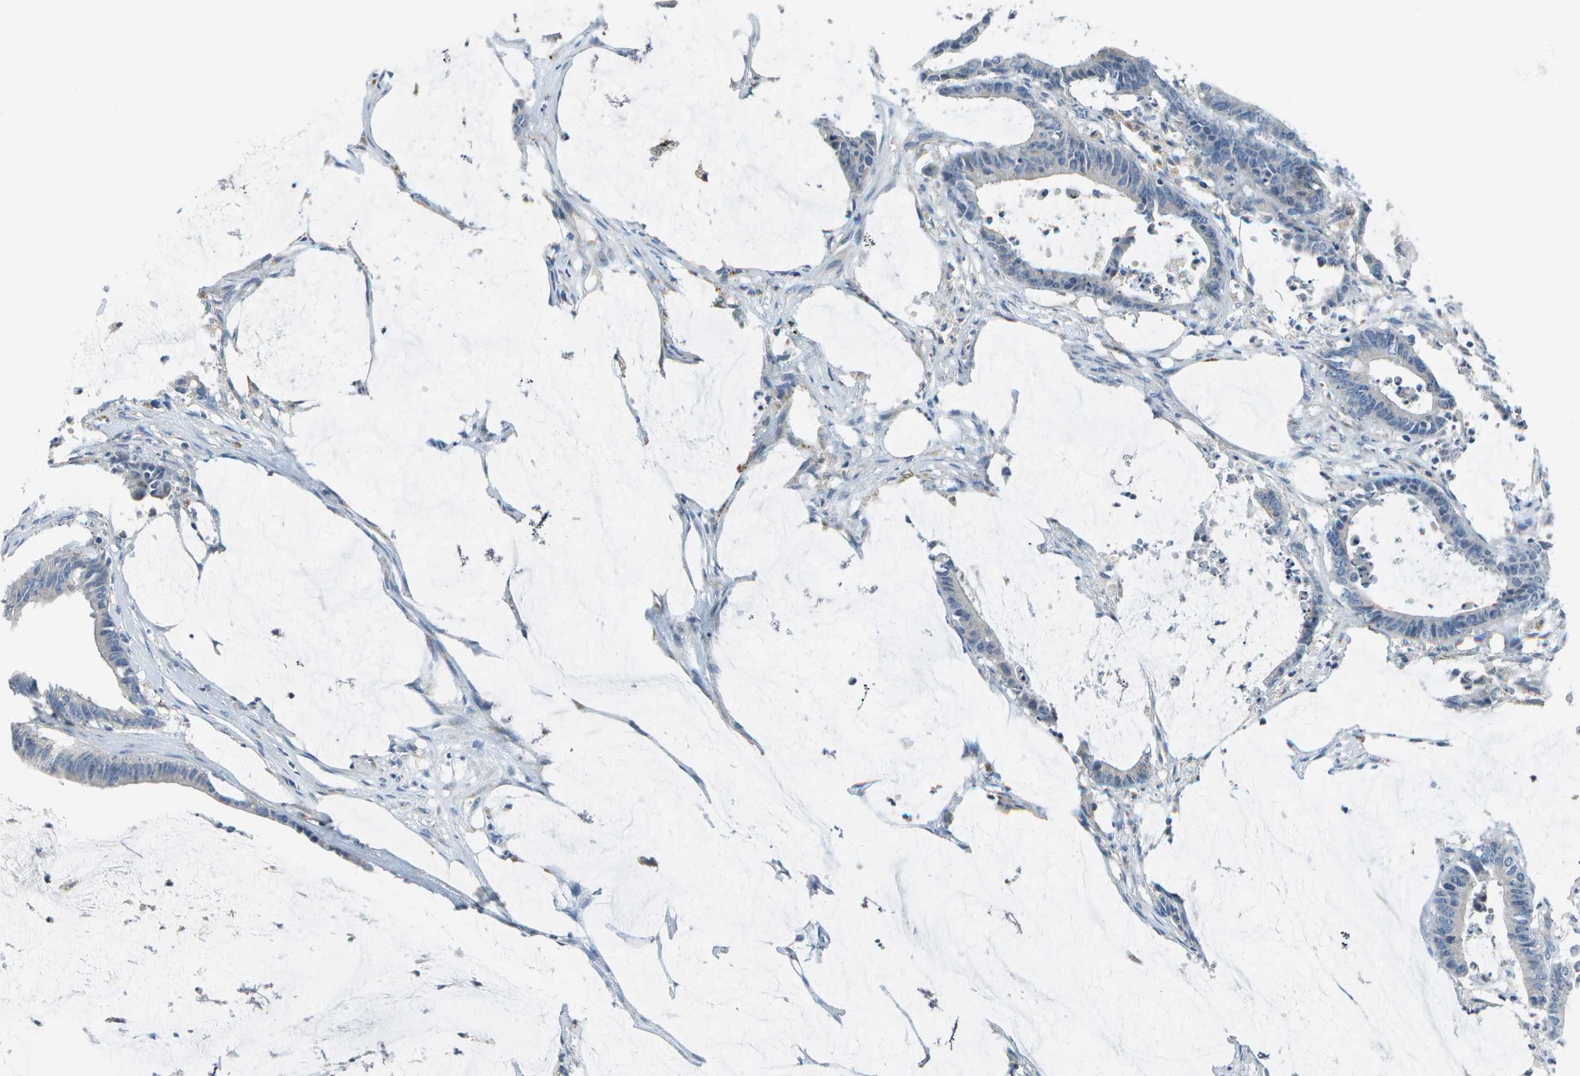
{"staining": {"intensity": "negative", "quantity": "none", "location": "none"}, "tissue": "colorectal cancer", "cell_type": "Tumor cells", "image_type": "cancer", "snomed": [{"axis": "morphology", "description": "Adenocarcinoma, NOS"}, {"axis": "topography", "description": "Rectum"}], "caption": "DAB (3,3'-diaminobenzidine) immunohistochemical staining of colorectal cancer (adenocarcinoma) exhibits no significant positivity in tumor cells.", "gene": "DCT", "patient": {"sex": "female", "age": 66}}